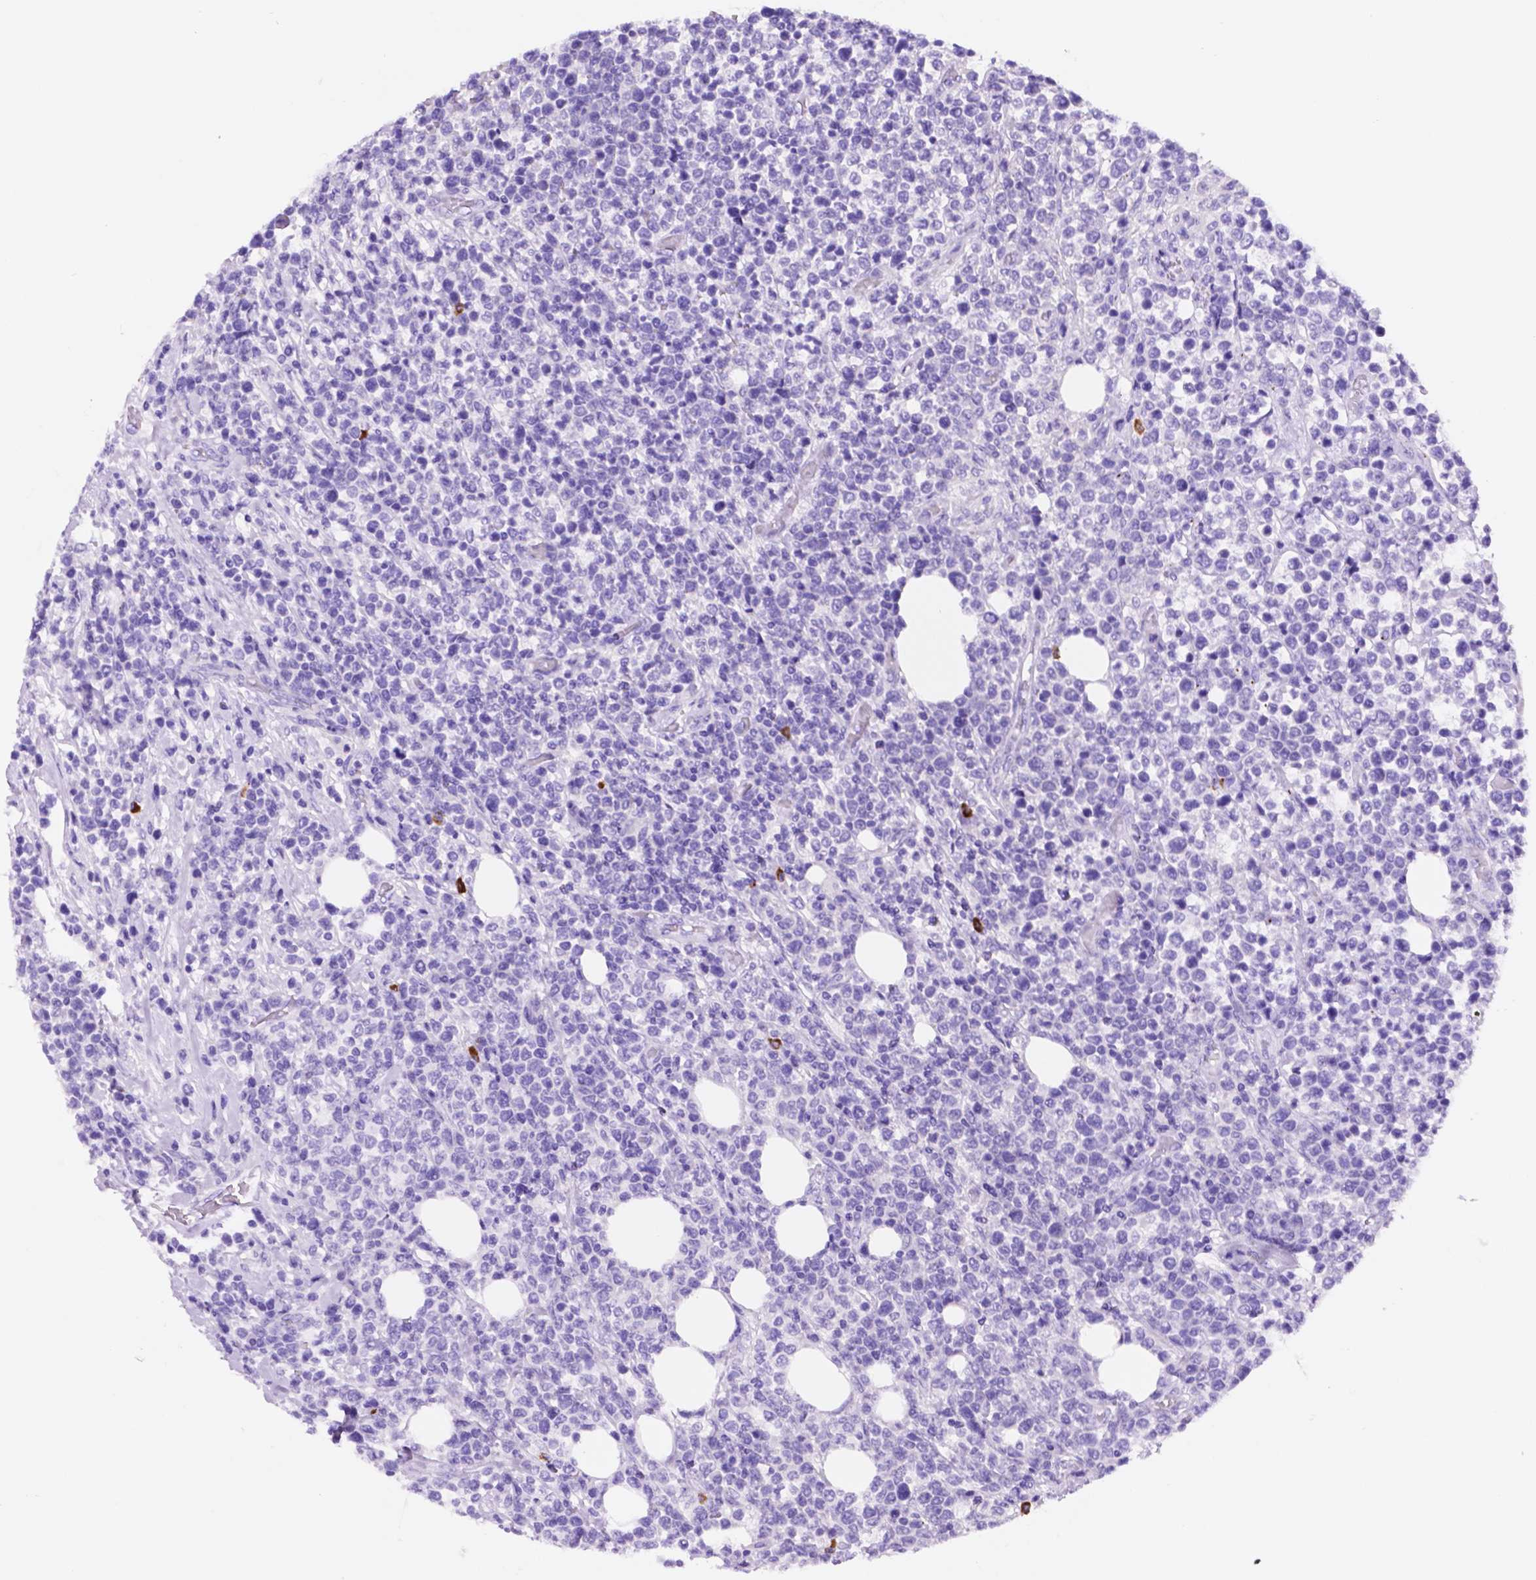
{"staining": {"intensity": "negative", "quantity": "none", "location": "none"}, "tissue": "lymphoma", "cell_type": "Tumor cells", "image_type": "cancer", "snomed": [{"axis": "morphology", "description": "Malignant lymphoma, non-Hodgkin's type, High grade"}, {"axis": "topography", "description": "Soft tissue"}], "caption": "A photomicrograph of human lymphoma is negative for staining in tumor cells. (Brightfield microscopy of DAB IHC at high magnification).", "gene": "FOXB2", "patient": {"sex": "female", "age": 56}}